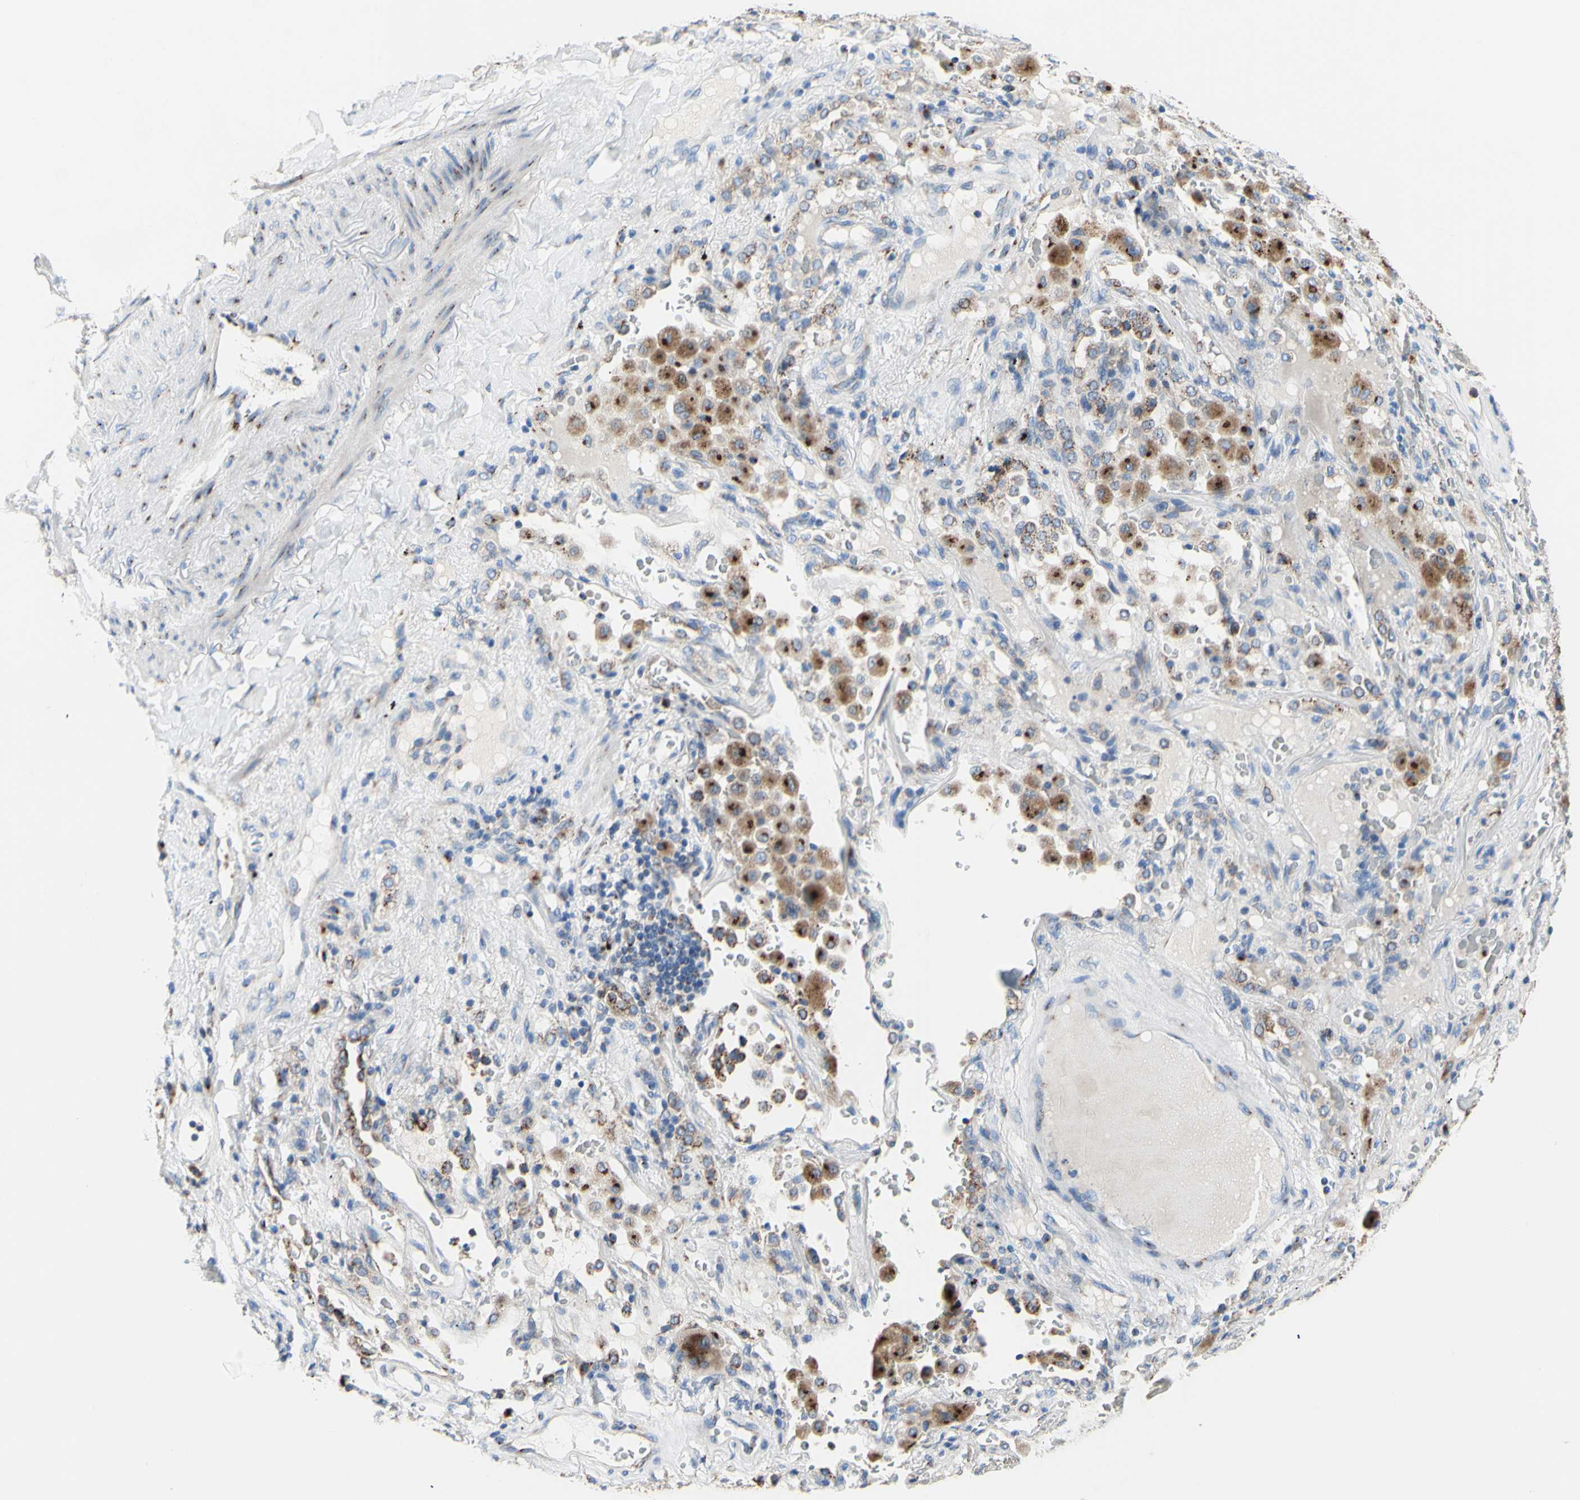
{"staining": {"intensity": "moderate", "quantity": "25%-75%", "location": "cytoplasmic/membranous"}, "tissue": "lung cancer", "cell_type": "Tumor cells", "image_type": "cancer", "snomed": [{"axis": "morphology", "description": "Squamous cell carcinoma, NOS"}, {"axis": "topography", "description": "Lung"}], "caption": "This micrograph displays lung cancer stained with immunohistochemistry to label a protein in brown. The cytoplasmic/membranous of tumor cells show moderate positivity for the protein. Nuclei are counter-stained blue.", "gene": "GALNT2", "patient": {"sex": "male", "age": 57}}